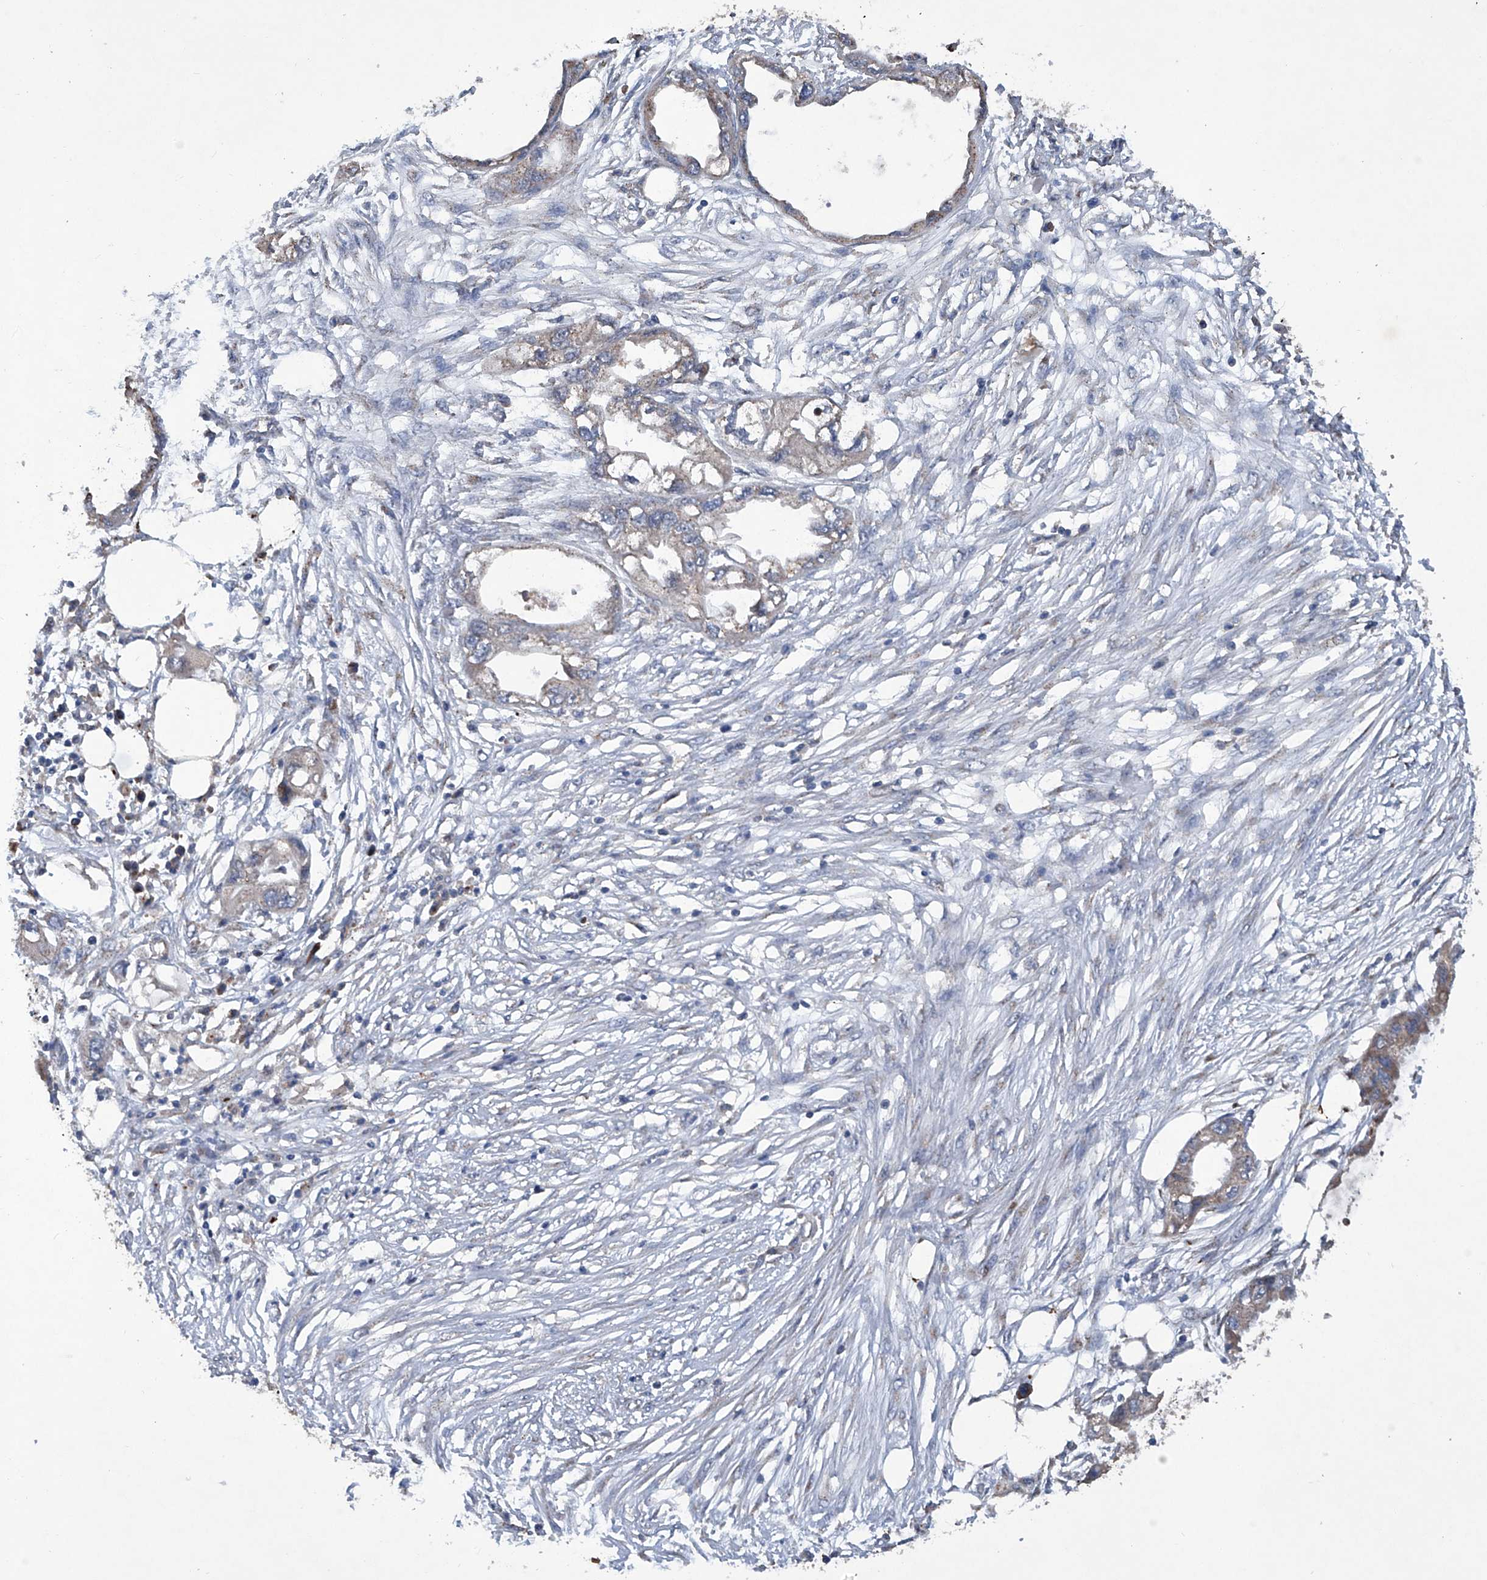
{"staining": {"intensity": "negative", "quantity": "none", "location": "none"}, "tissue": "endometrial cancer", "cell_type": "Tumor cells", "image_type": "cancer", "snomed": [{"axis": "morphology", "description": "Adenocarcinoma, NOS"}, {"axis": "morphology", "description": "Adenocarcinoma, metastatic, NOS"}, {"axis": "topography", "description": "Adipose tissue"}, {"axis": "topography", "description": "Endometrium"}], "caption": "Tumor cells are negative for protein expression in human endometrial cancer.", "gene": "PCSK5", "patient": {"sex": "female", "age": 67}}